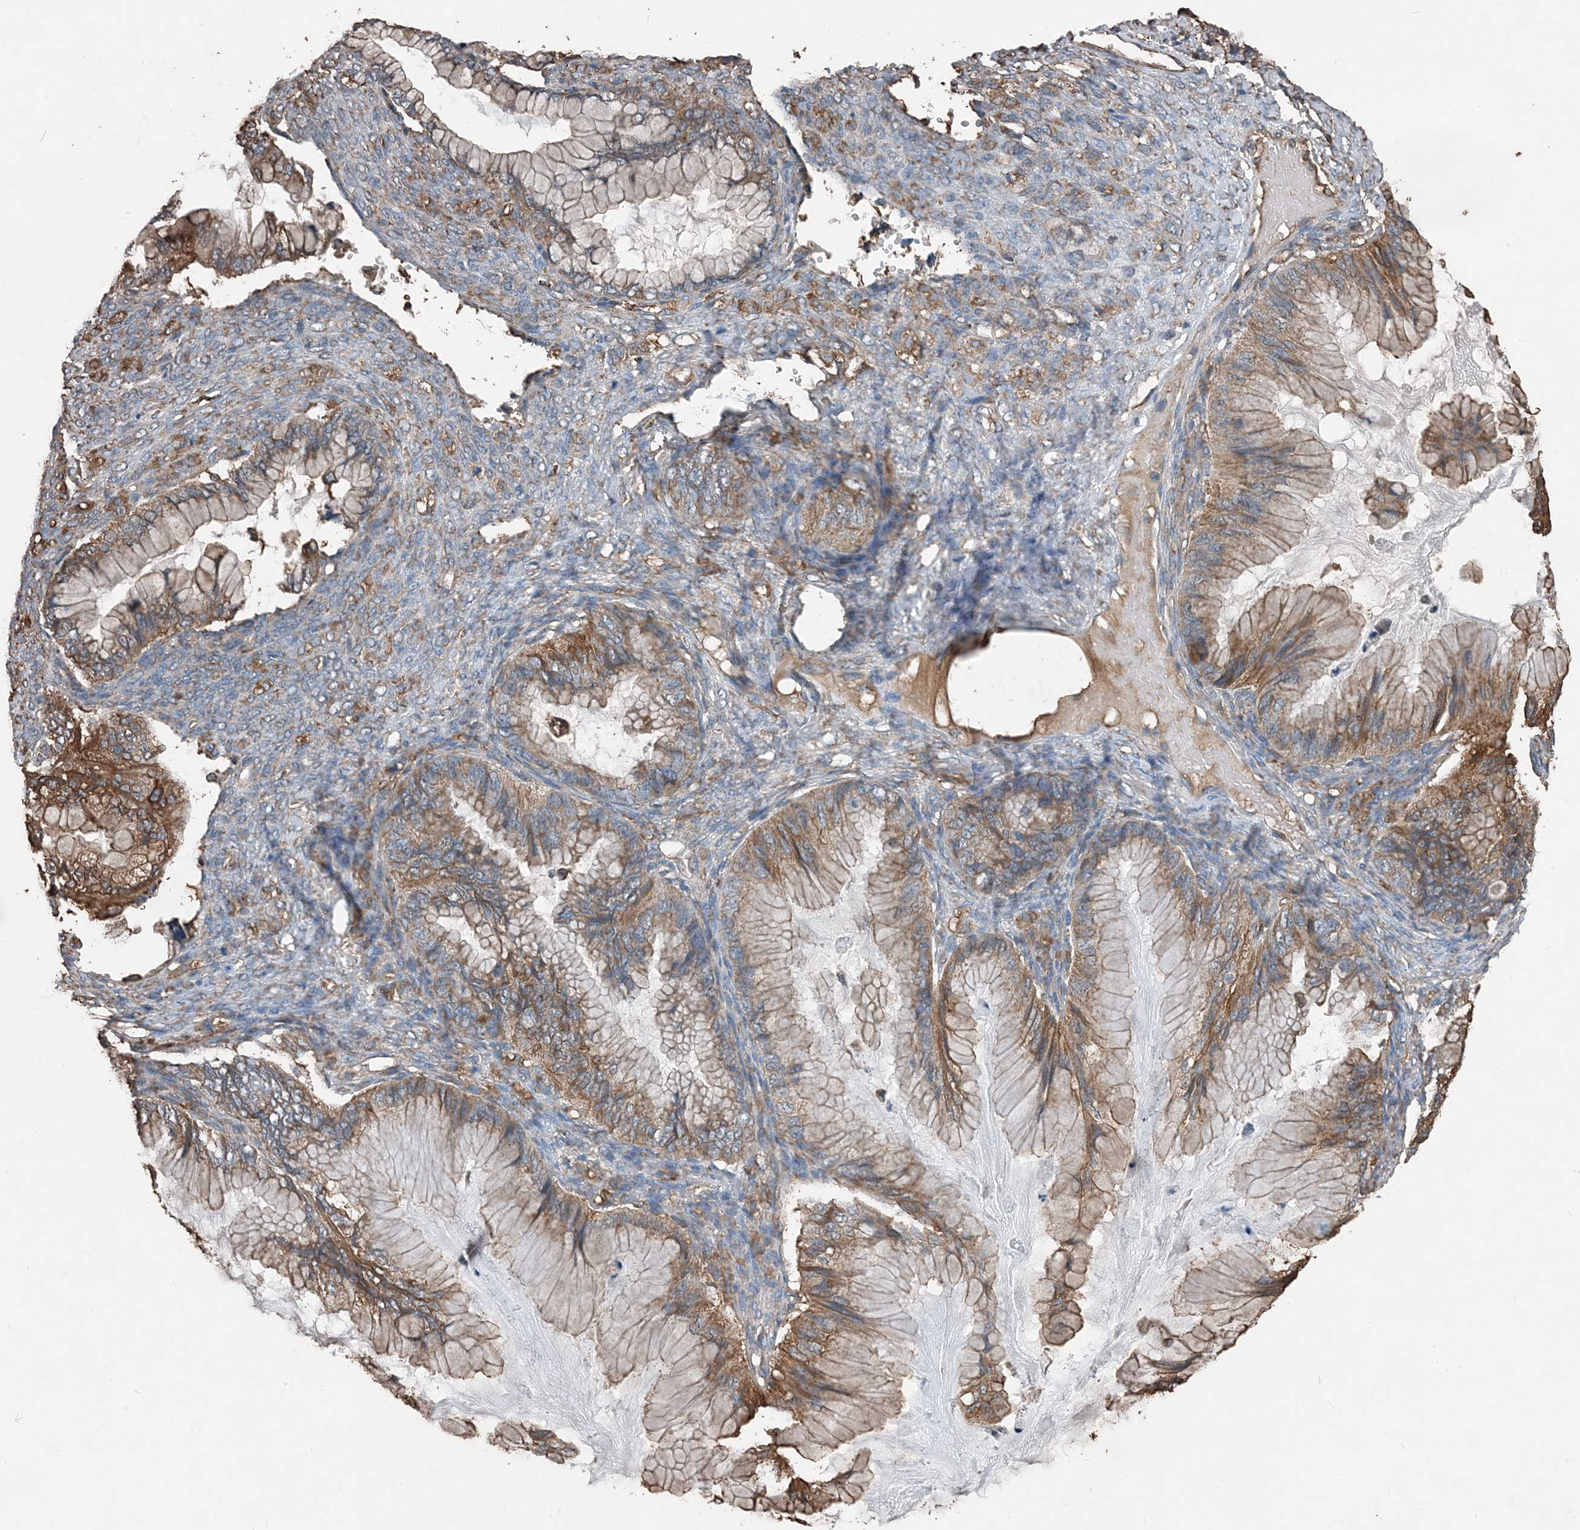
{"staining": {"intensity": "moderate", "quantity": ">75%", "location": "cytoplasmic/membranous"}, "tissue": "ovarian cancer", "cell_type": "Tumor cells", "image_type": "cancer", "snomed": [{"axis": "morphology", "description": "Cystadenocarcinoma, mucinous, NOS"}, {"axis": "topography", "description": "Ovary"}], "caption": "Protein expression analysis of ovarian cancer demonstrates moderate cytoplasmic/membranous expression in about >75% of tumor cells.", "gene": "PDIA6", "patient": {"sex": "female", "age": 36}}